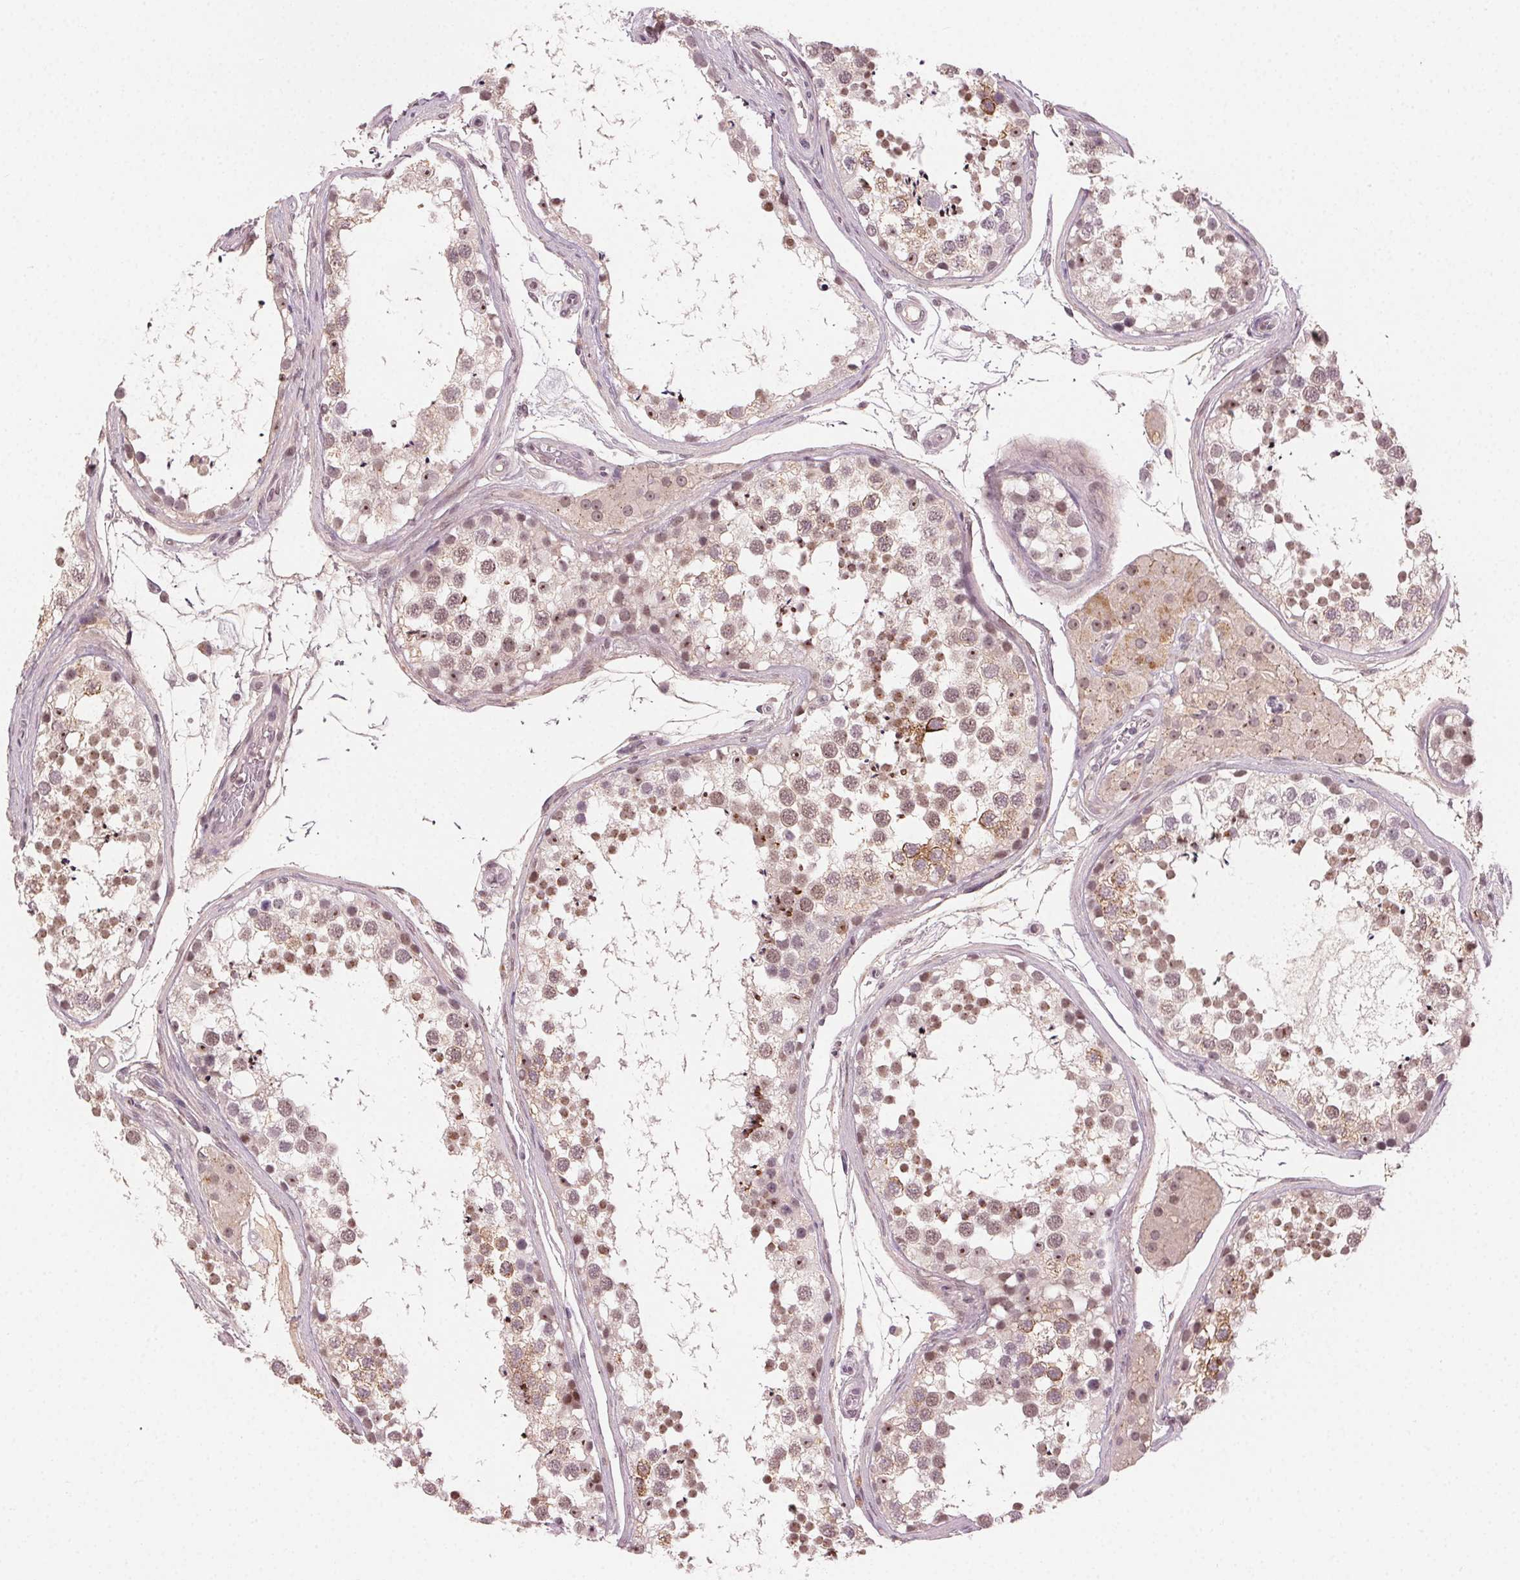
{"staining": {"intensity": "moderate", "quantity": ">75%", "location": "cytoplasmic/membranous,nuclear"}, "tissue": "testis", "cell_type": "Cells in seminiferous ducts", "image_type": "normal", "snomed": [{"axis": "morphology", "description": "Normal tissue, NOS"}, {"axis": "morphology", "description": "Seminoma, NOS"}, {"axis": "topography", "description": "Testis"}], "caption": "Protein expression analysis of benign testis displays moderate cytoplasmic/membranous,nuclear positivity in about >75% of cells in seminiferous ducts. The staining is performed using DAB (3,3'-diaminobenzidine) brown chromogen to label protein expression. The nuclei are counter-stained blue using hematoxylin.", "gene": "TUB", "patient": {"sex": "male", "age": 65}}